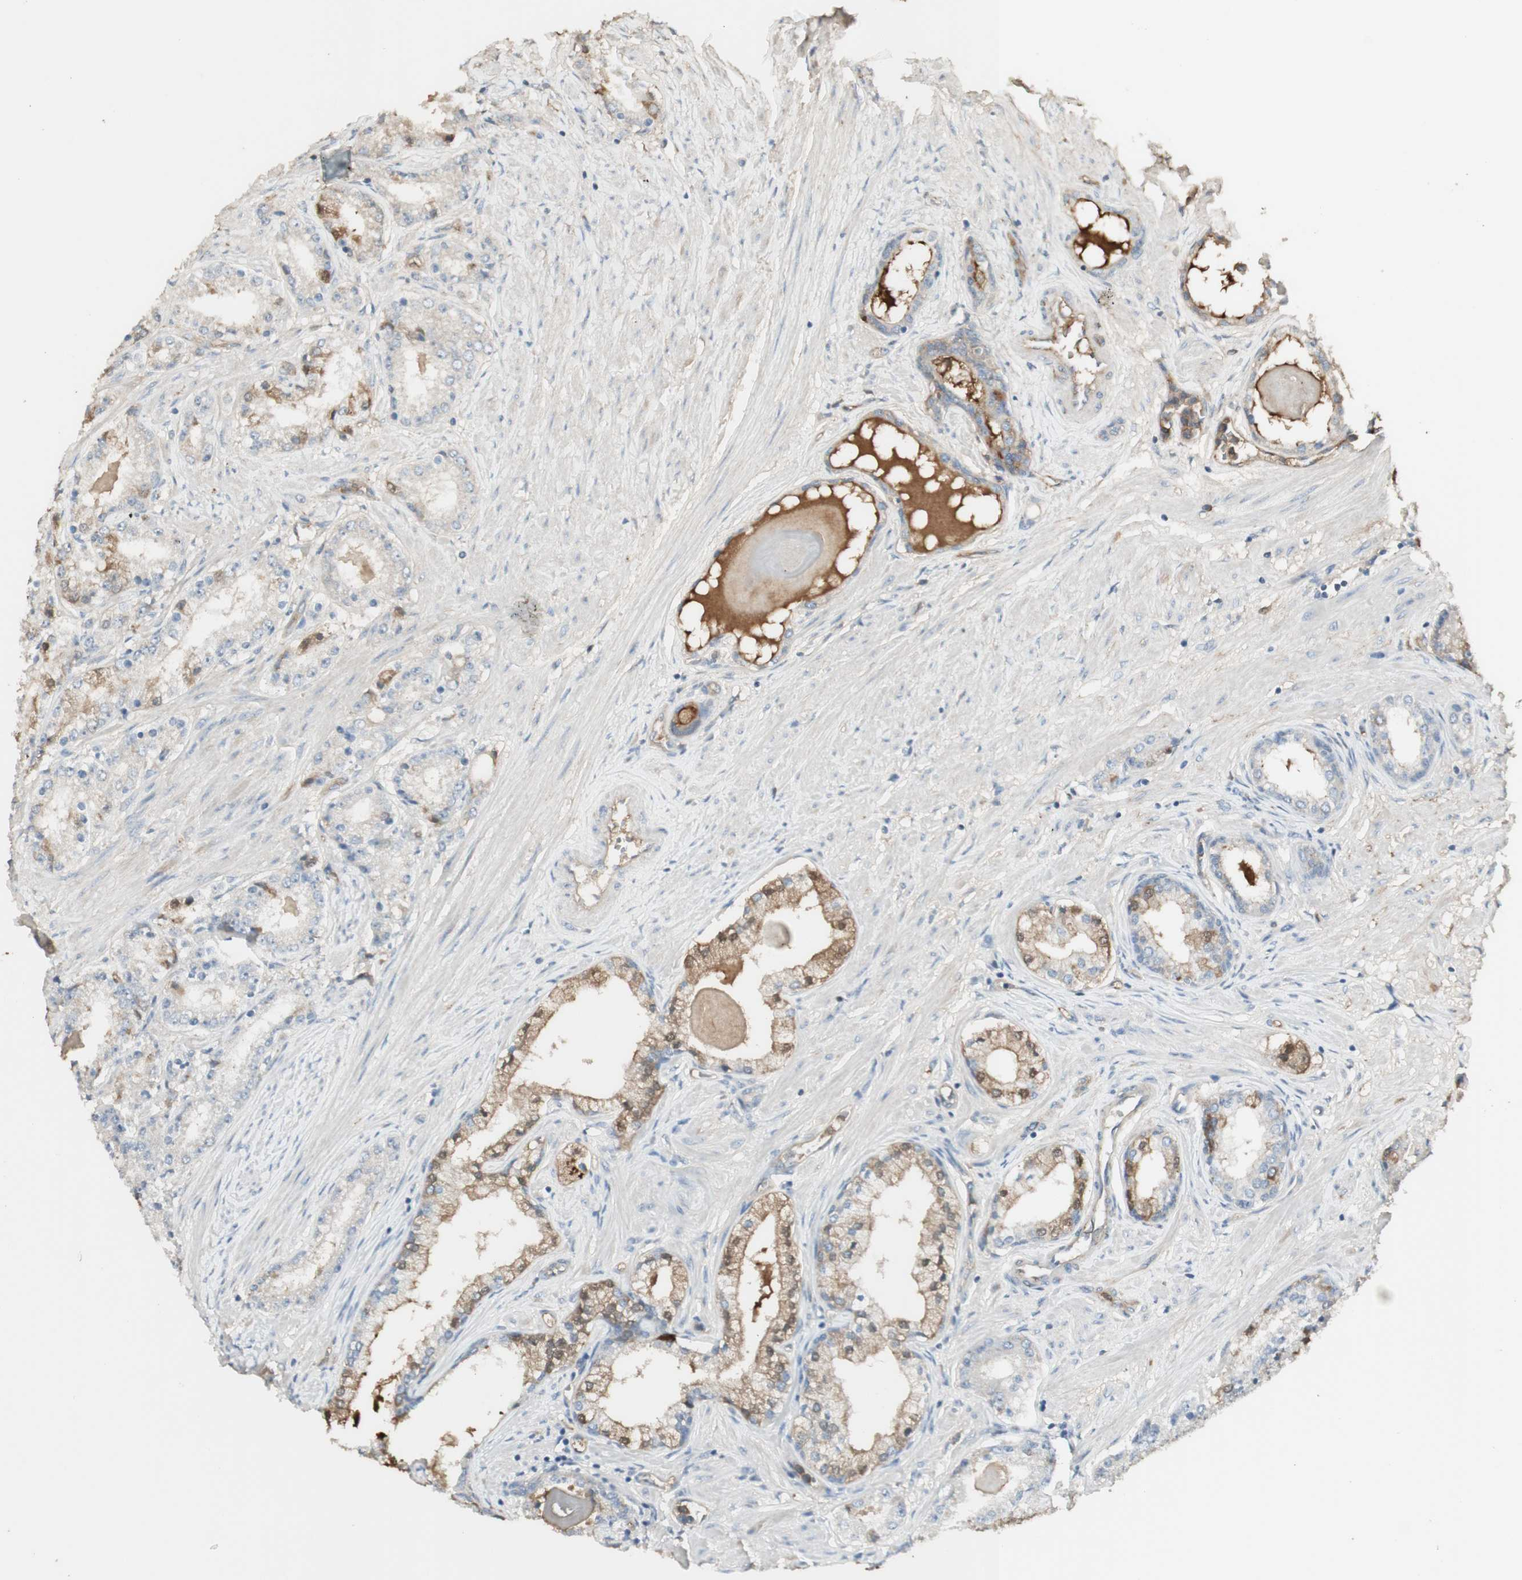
{"staining": {"intensity": "weak", "quantity": "25%-75%", "location": "cytoplasmic/membranous"}, "tissue": "prostate cancer", "cell_type": "Tumor cells", "image_type": "cancer", "snomed": [{"axis": "morphology", "description": "Adenocarcinoma, Low grade"}, {"axis": "topography", "description": "Prostate"}], "caption": "Human prostate low-grade adenocarcinoma stained with a brown dye shows weak cytoplasmic/membranous positive staining in about 25%-75% of tumor cells.", "gene": "IFNG", "patient": {"sex": "male", "age": 63}}